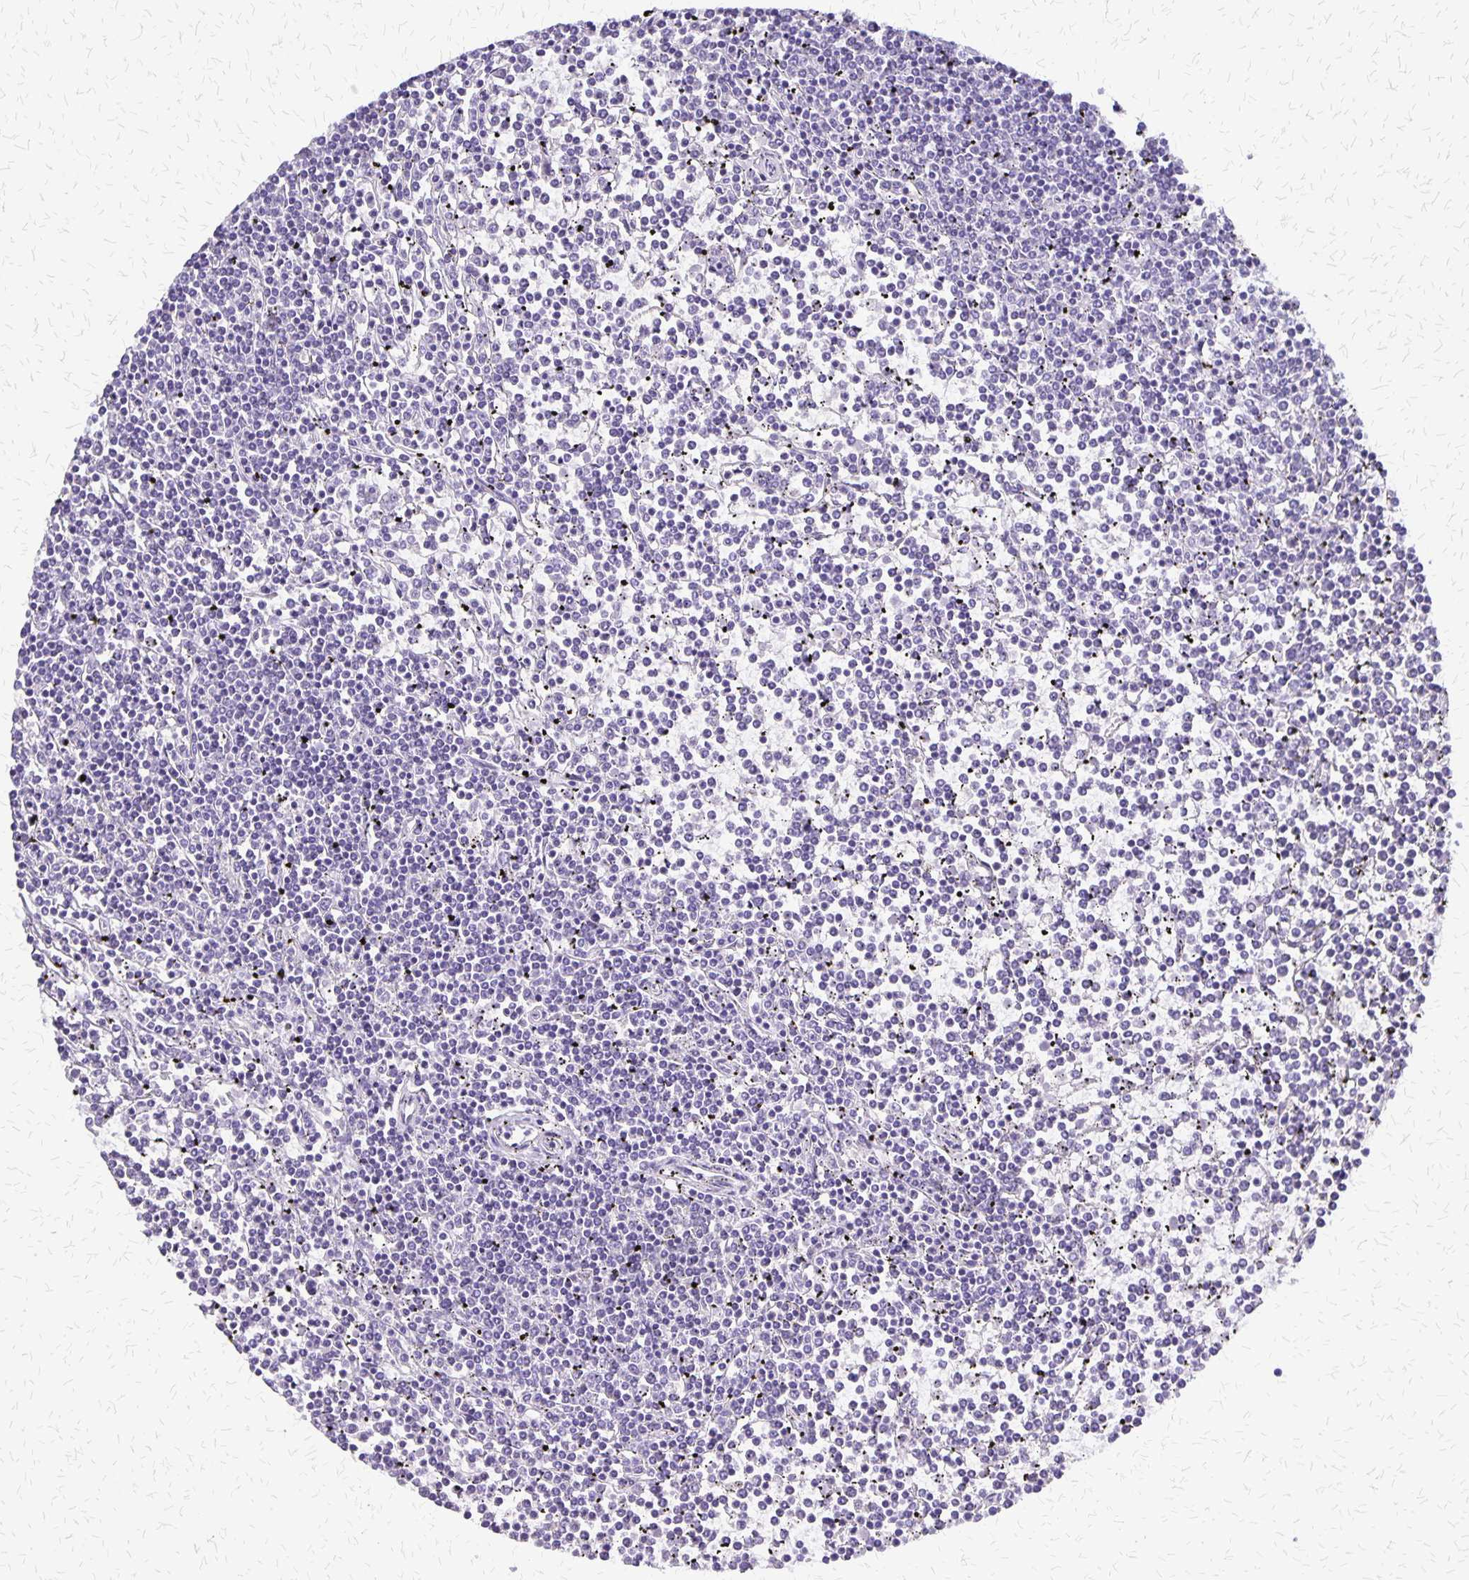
{"staining": {"intensity": "negative", "quantity": "none", "location": "none"}, "tissue": "lymphoma", "cell_type": "Tumor cells", "image_type": "cancer", "snomed": [{"axis": "morphology", "description": "Malignant lymphoma, non-Hodgkin's type, Low grade"}, {"axis": "topography", "description": "Spleen"}], "caption": "Immunohistochemistry (IHC) of human low-grade malignant lymphoma, non-Hodgkin's type exhibits no positivity in tumor cells.", "gene": "SI", "patient": {"sex": "female", "age": 19}}